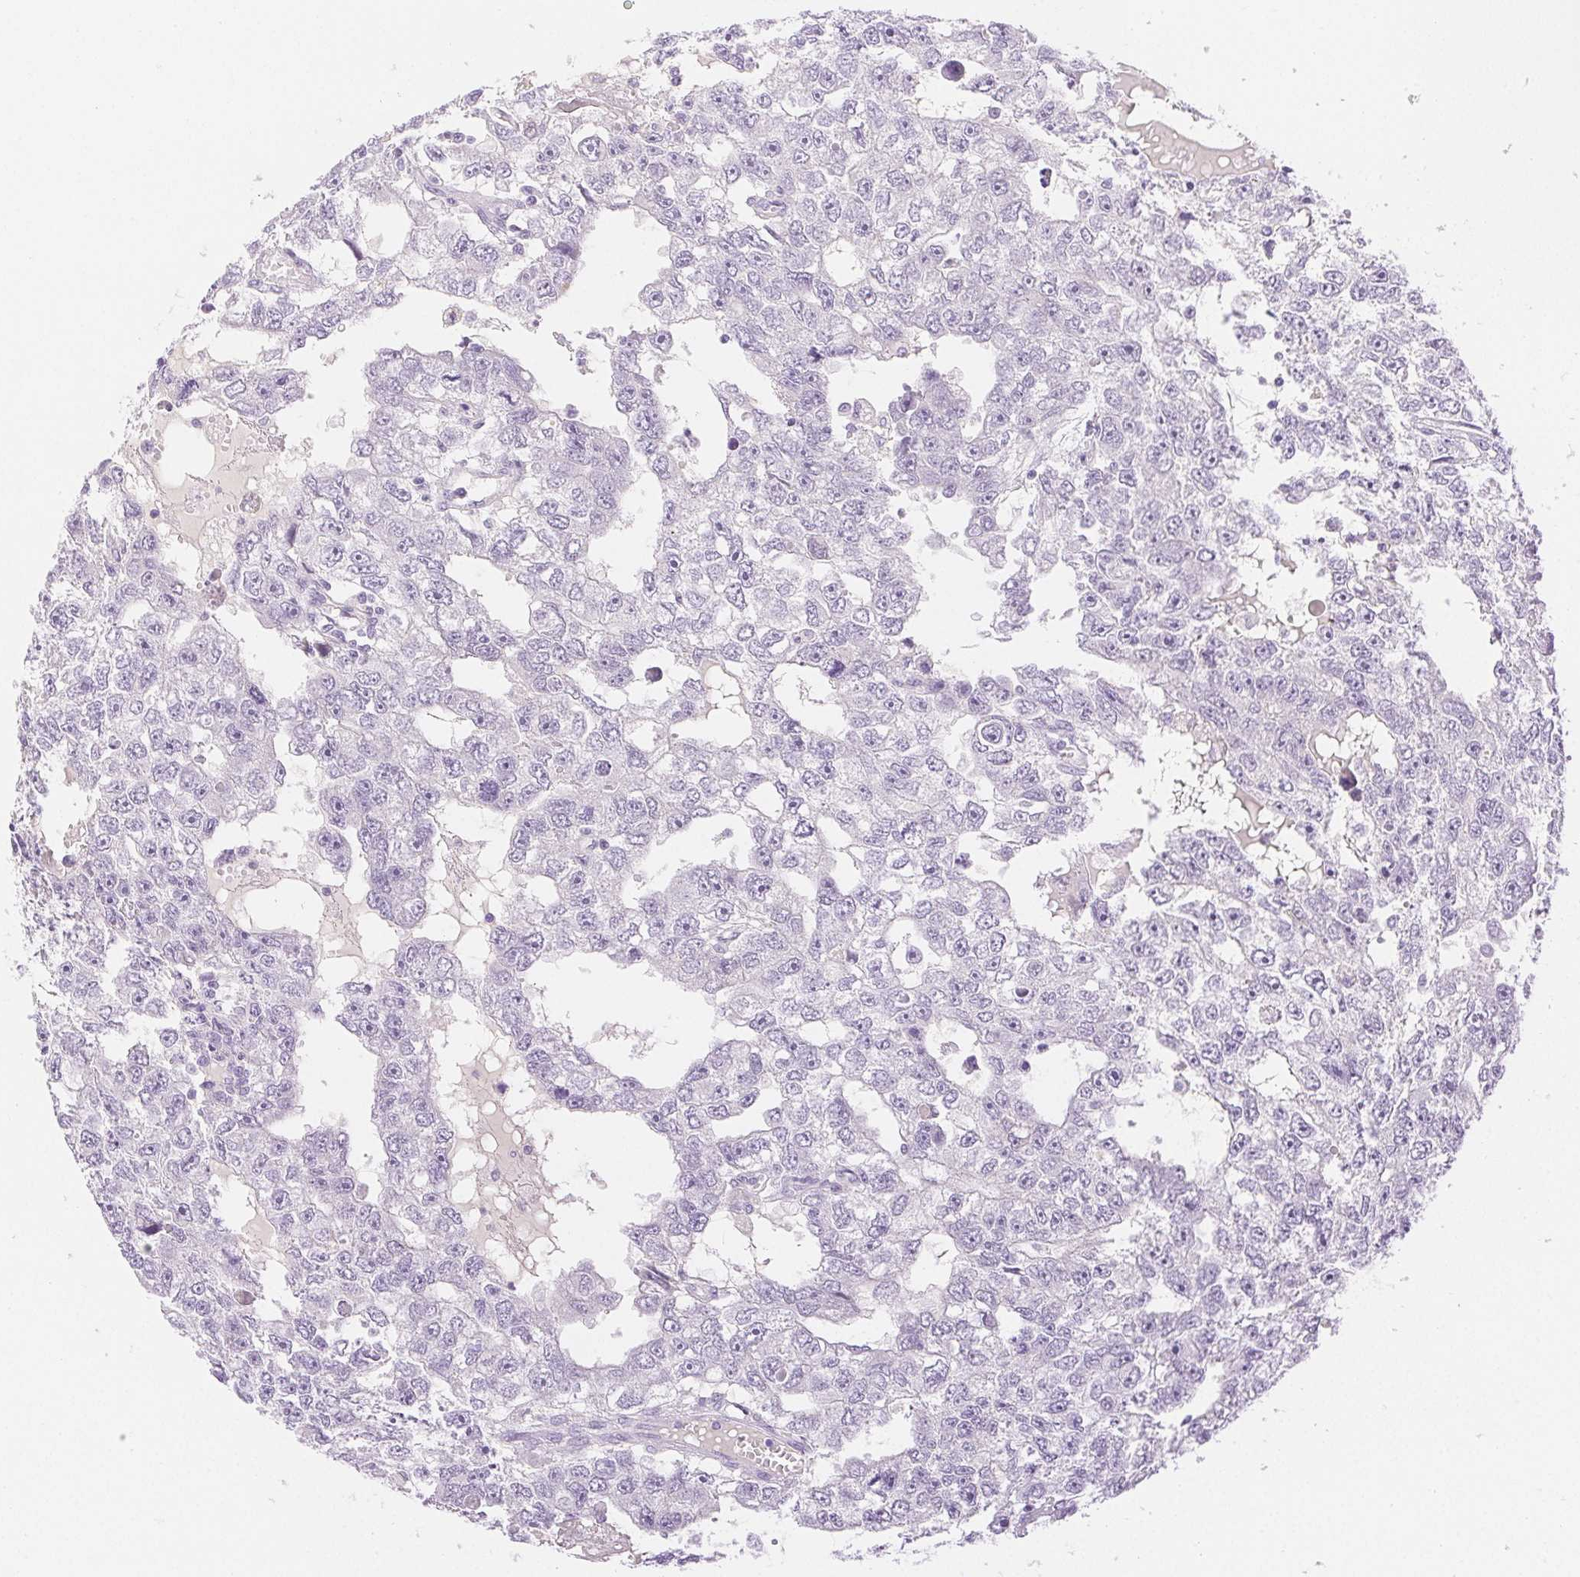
{"staining": {"intensity": "negative", "quantity": "none", "location": "none"}, "tissue": "testis cancer", "cell_type": "Tumor cells", "image_type": "cancer", "snomed": [{"axis": "morphology", "description": "Carcinoma, Embryonal, NOS"}, {"axis": "topography", "description": "Testis"}], "caption": "A micrograph of testis cancer (embryonal carcinoma) stained for a protein displays no brown staining in tumor cells.", "gene": "SPACA4", "patient": {"sex": "male", "age": 20}}